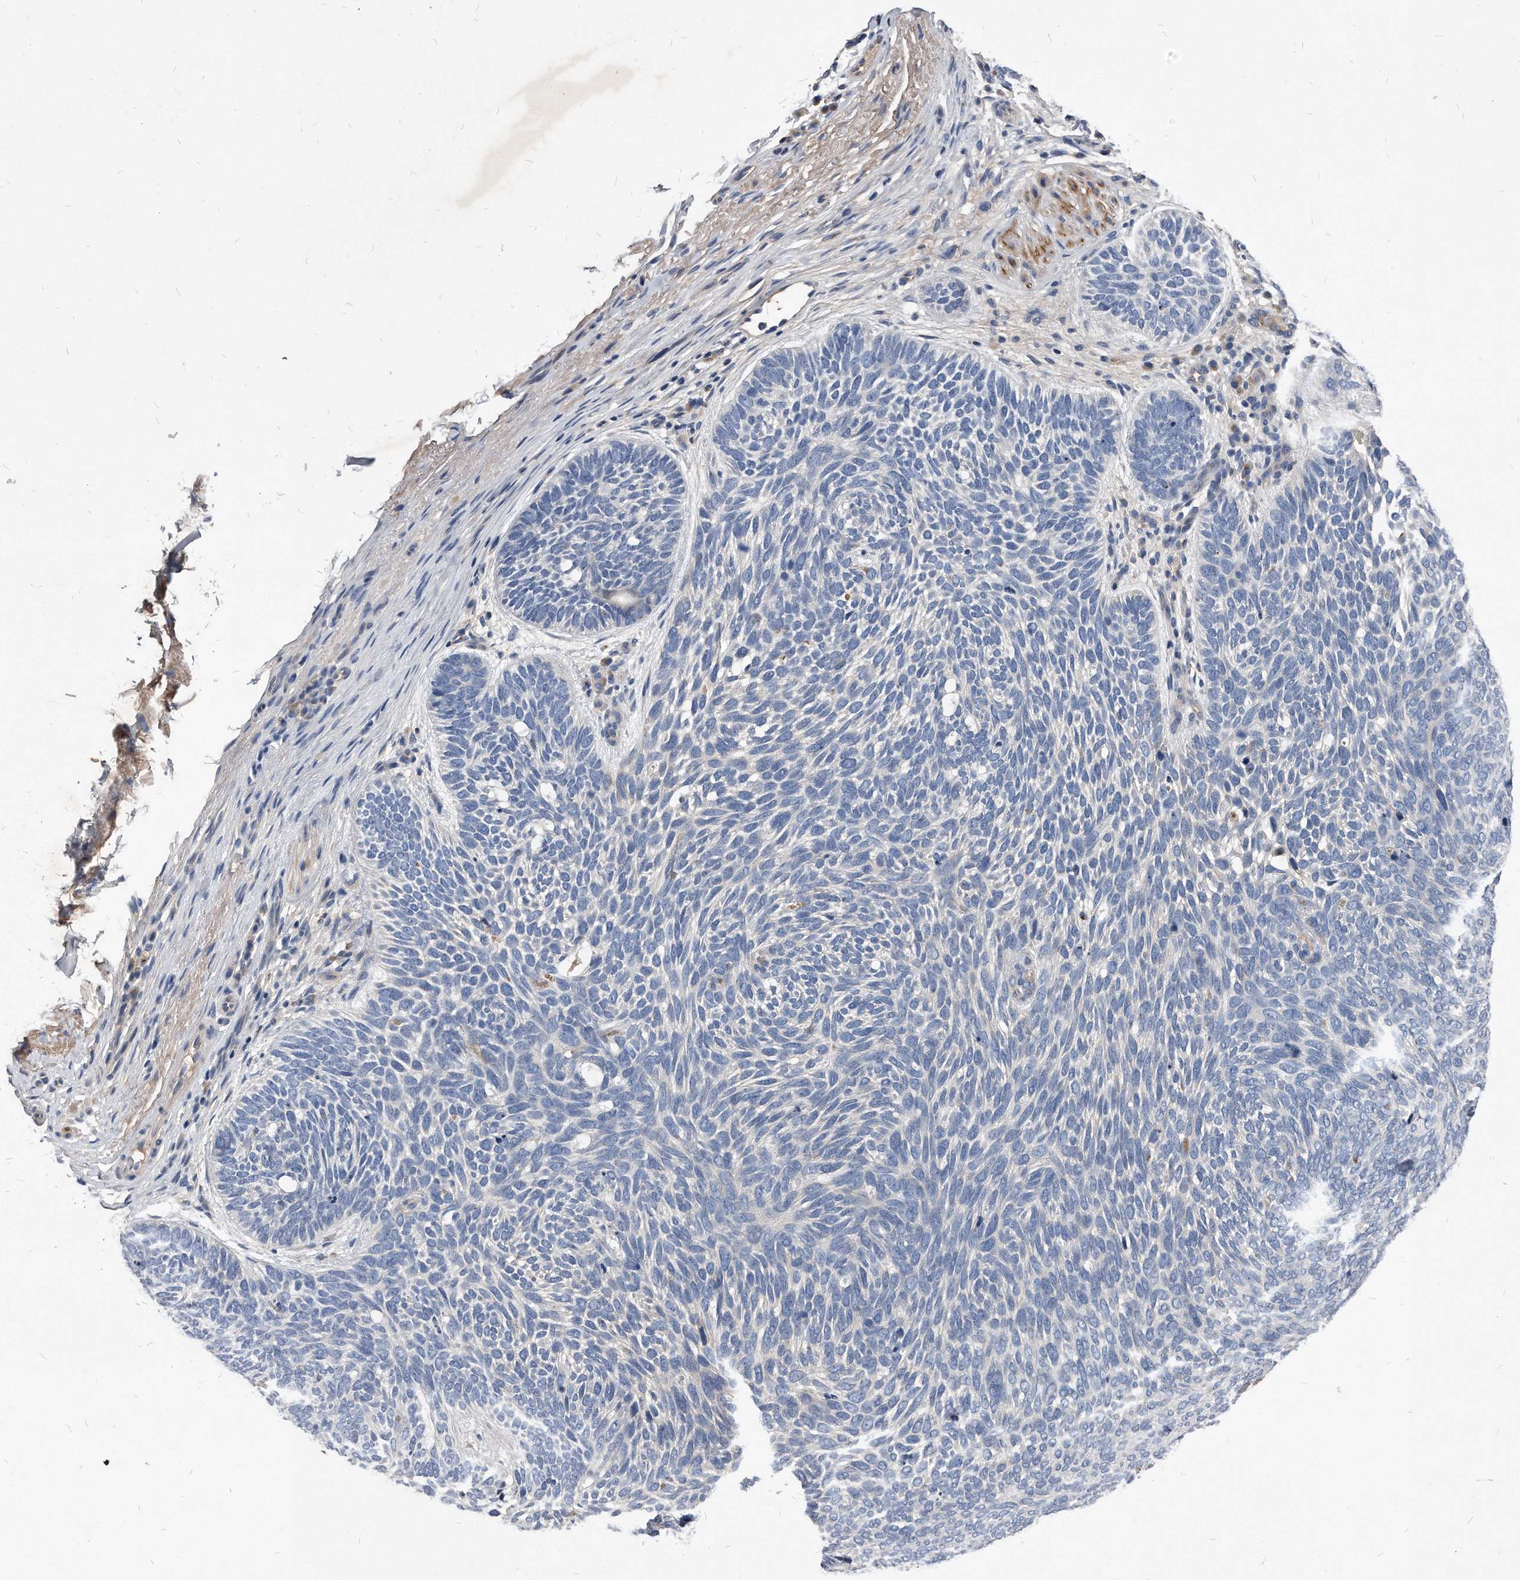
{"staining": {"intensity": "negative", "quantity": "none", "location": "none"}, "tissue": "skin cancer", "cell_type": "Tumor cells", "image_type": "cancer", "snomed": [{"axis": "morphology", "description": "Basal cell carcinoma"}, {"axis": "topography", "description": "Skin"}], "caption": "Human basal cell carcinoma (skin) stained for a protein using IHC exhibits no positivity in tumor cells.", "gene": "MGAT4A", "patient": {"sex": "female", "age": 85}}